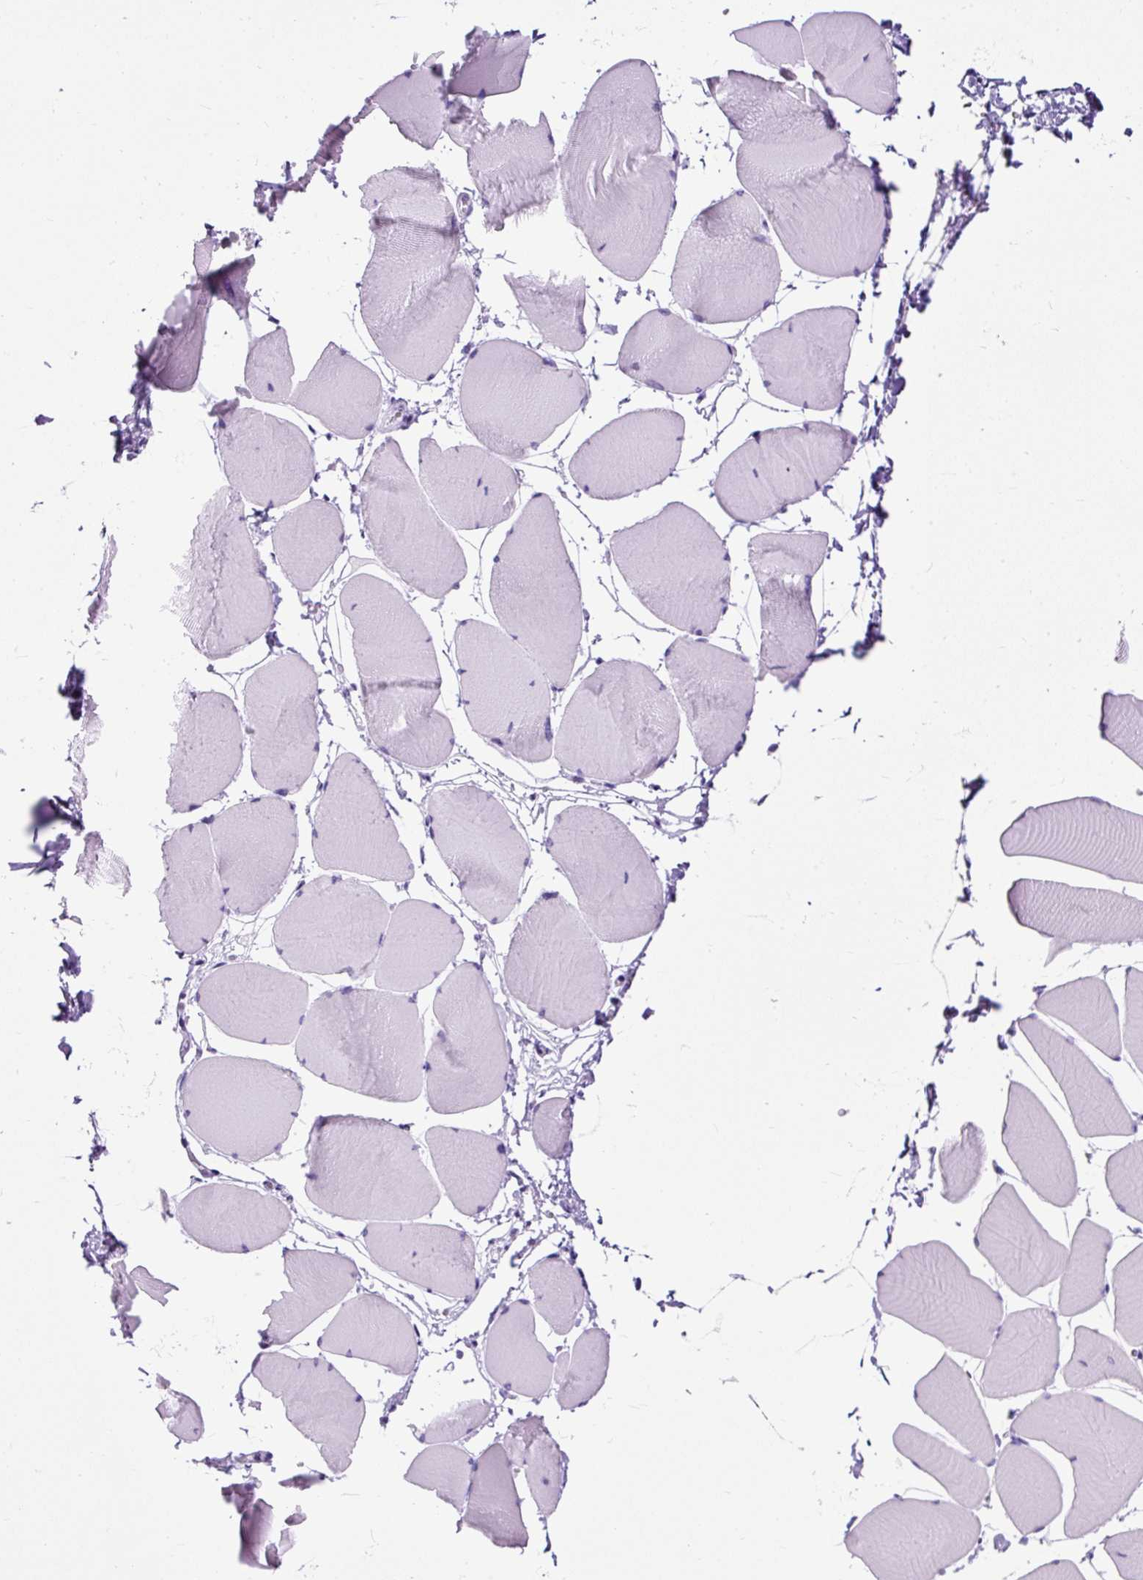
{"staining": {"intensity": "negative", "quantity": "none", "location": "none"}, "tissue": "skeletal muscle", "cell_type": "Myocytes", "image_type": "normal", "snomed": [{"axis": "morphology", "description": "Normal tissue, NOS"}, {"axis": "topography", "description": "Skeletal muscle"}], "caption": "An immunohistochemistry histopathology image of normal skeletal muscle is shown. There is no staining in myocytes of skeletal muscle. Nuclei are stained in blue.", "gene": "NTS", "patient": {"sex": "male", "age": 25}}